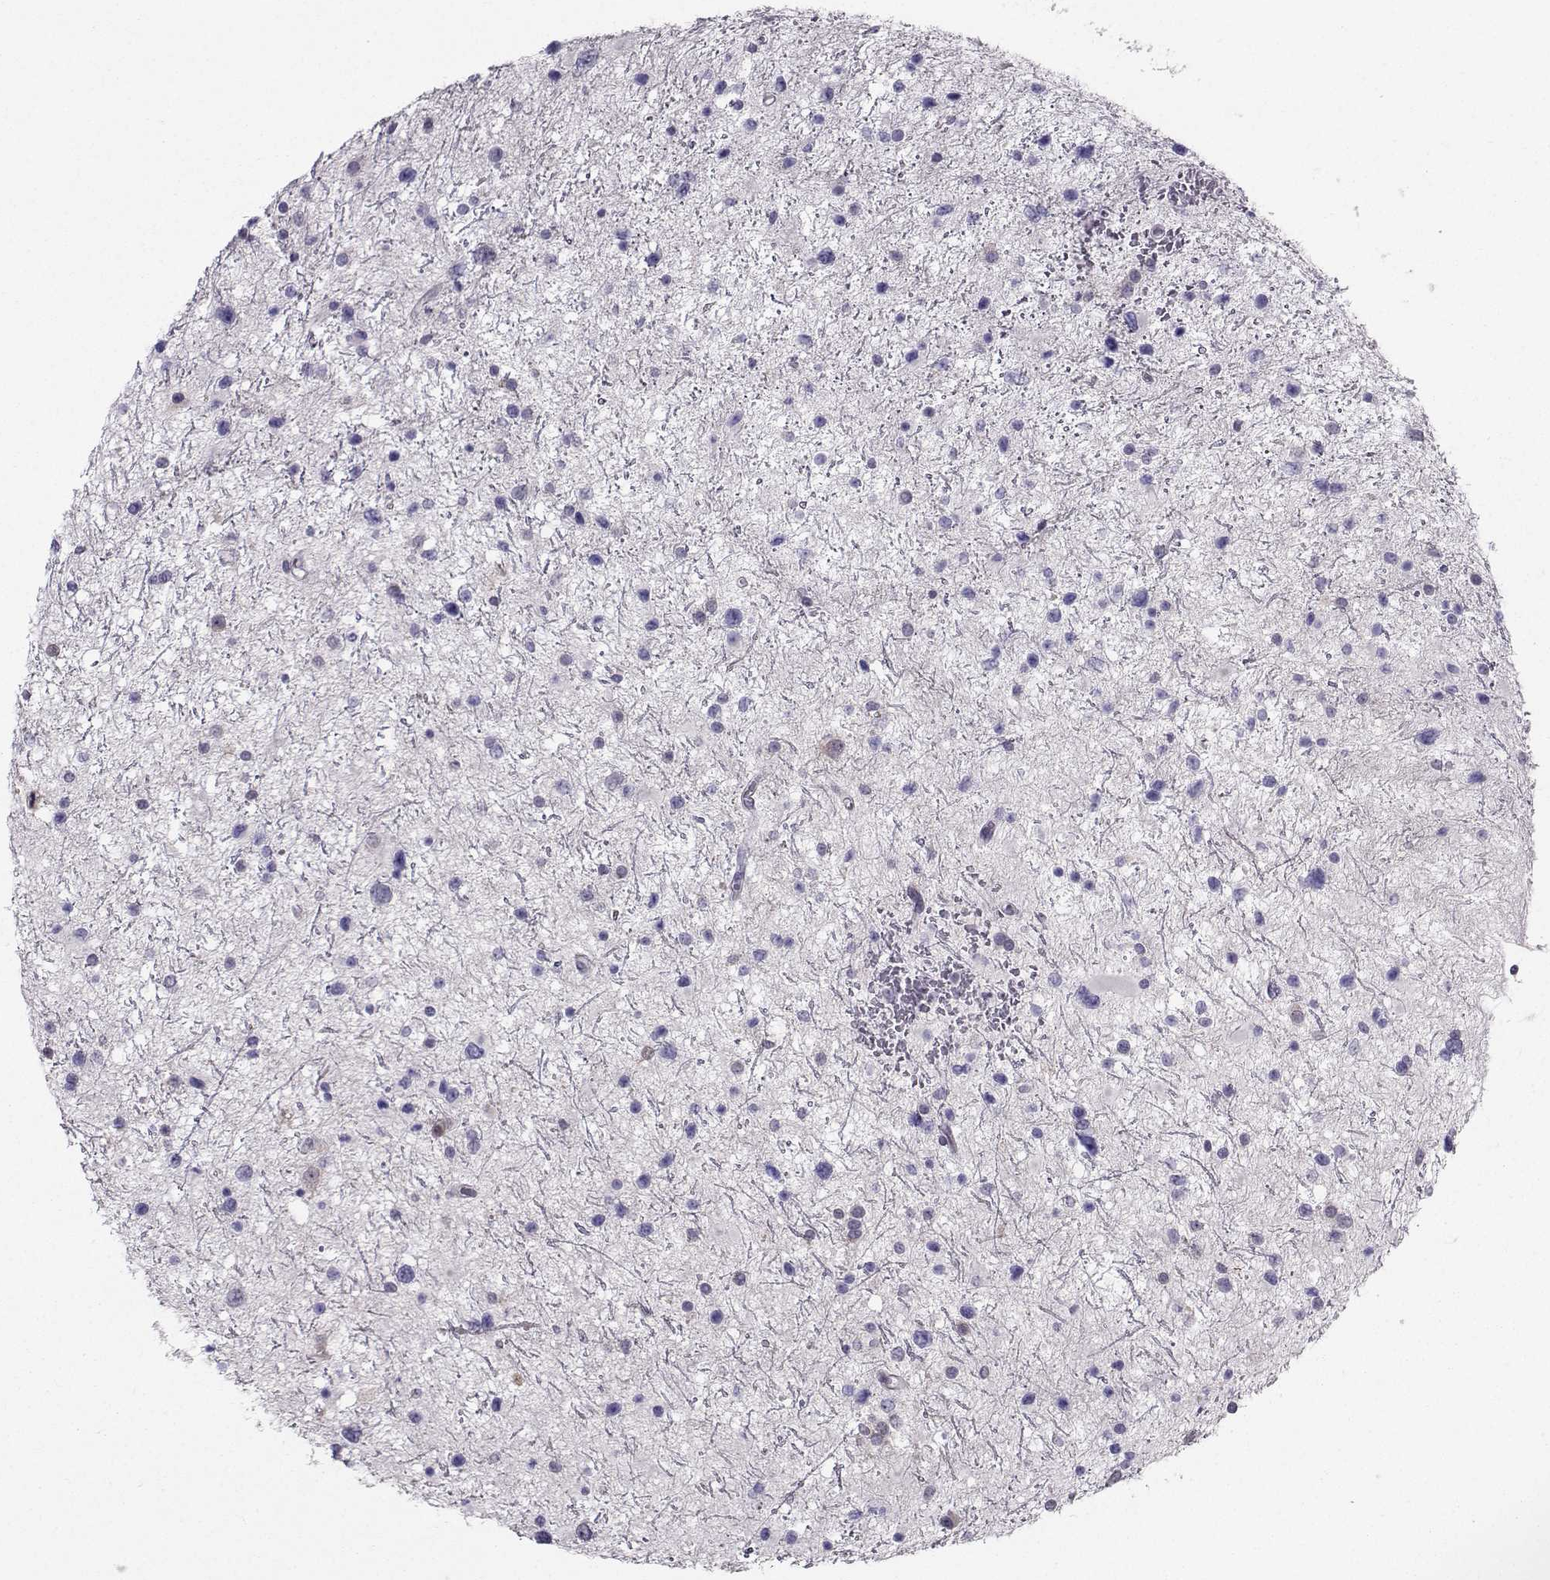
{"staining": {"intensity": "negative", "quantity": "none", "location": "none"}, "tissue": "glioma", "cell_type": "Tumor cells", "image_type": "cancer", "snomed": [{"axis": "morphology", "description": "Glioma, malignant, Low grade"}, {"axis": "topography", "description": "Brain"}], "caption": "Tumor cells show no significant expression in glioma.", "gene": "PGK1", "patient": {"sex": "female", "age": 32}}